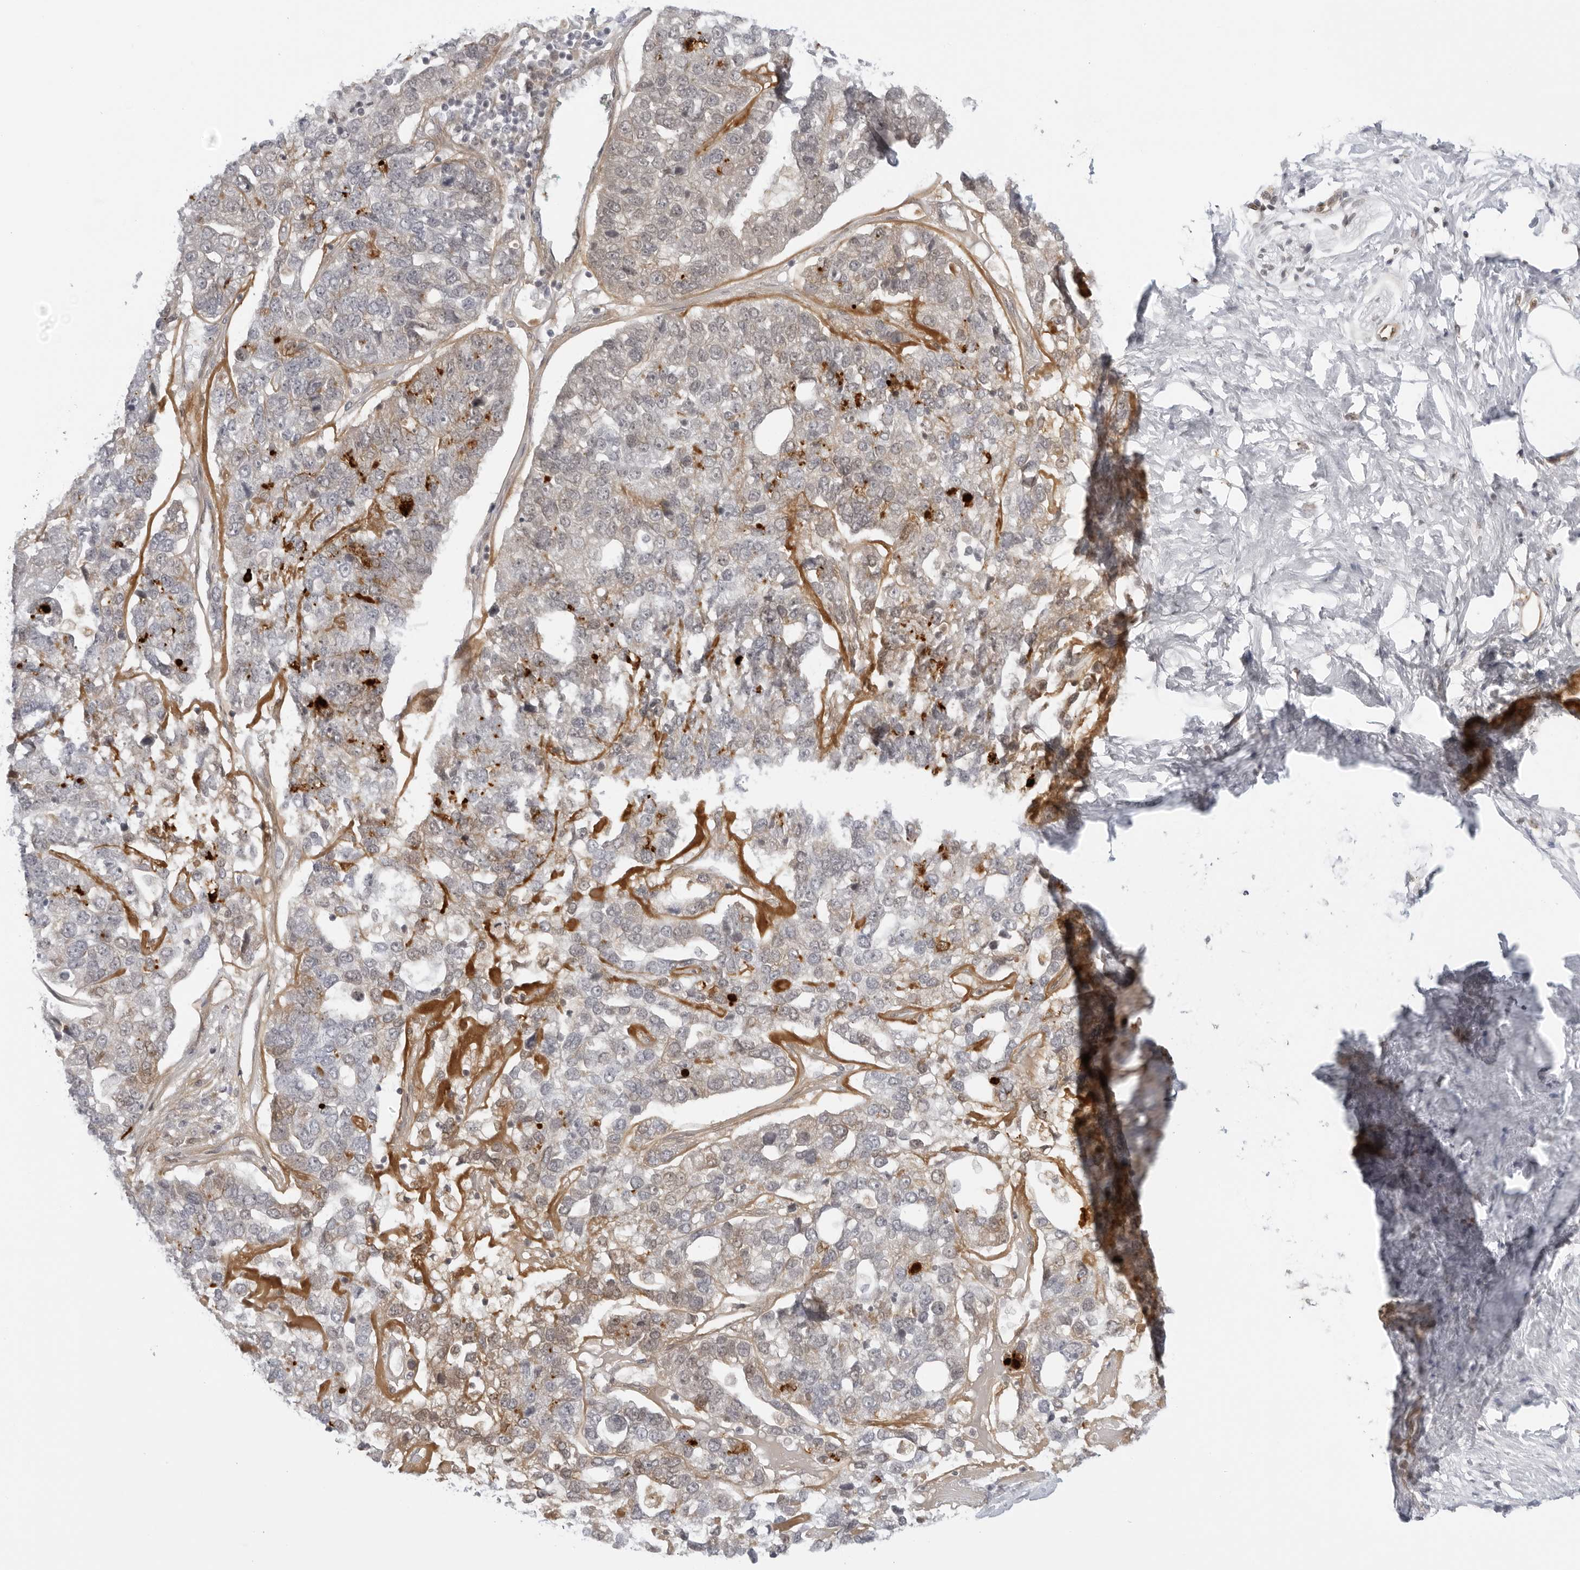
{"staining": {"intensity": "weak", "quantity": "<25%", "location": "cytoplasmic/membranous"}, "tissue": "pancreatic cancer", "cell_type": "Tumor cells", "image_type": "cancer", "snomed": [{"axis": "morphology", "description": "Adenocarcinoma, NOS"}, {"axis": "topography", "description": "Pancreas"}], "caption": "IHC photomicrograph of pancreatic adenocarcinoma stained for a protein (brown), which exhibits no staining in tumor cells.", "gene": "SUGCT", "patient": {"sex": "female", "age": 61}}